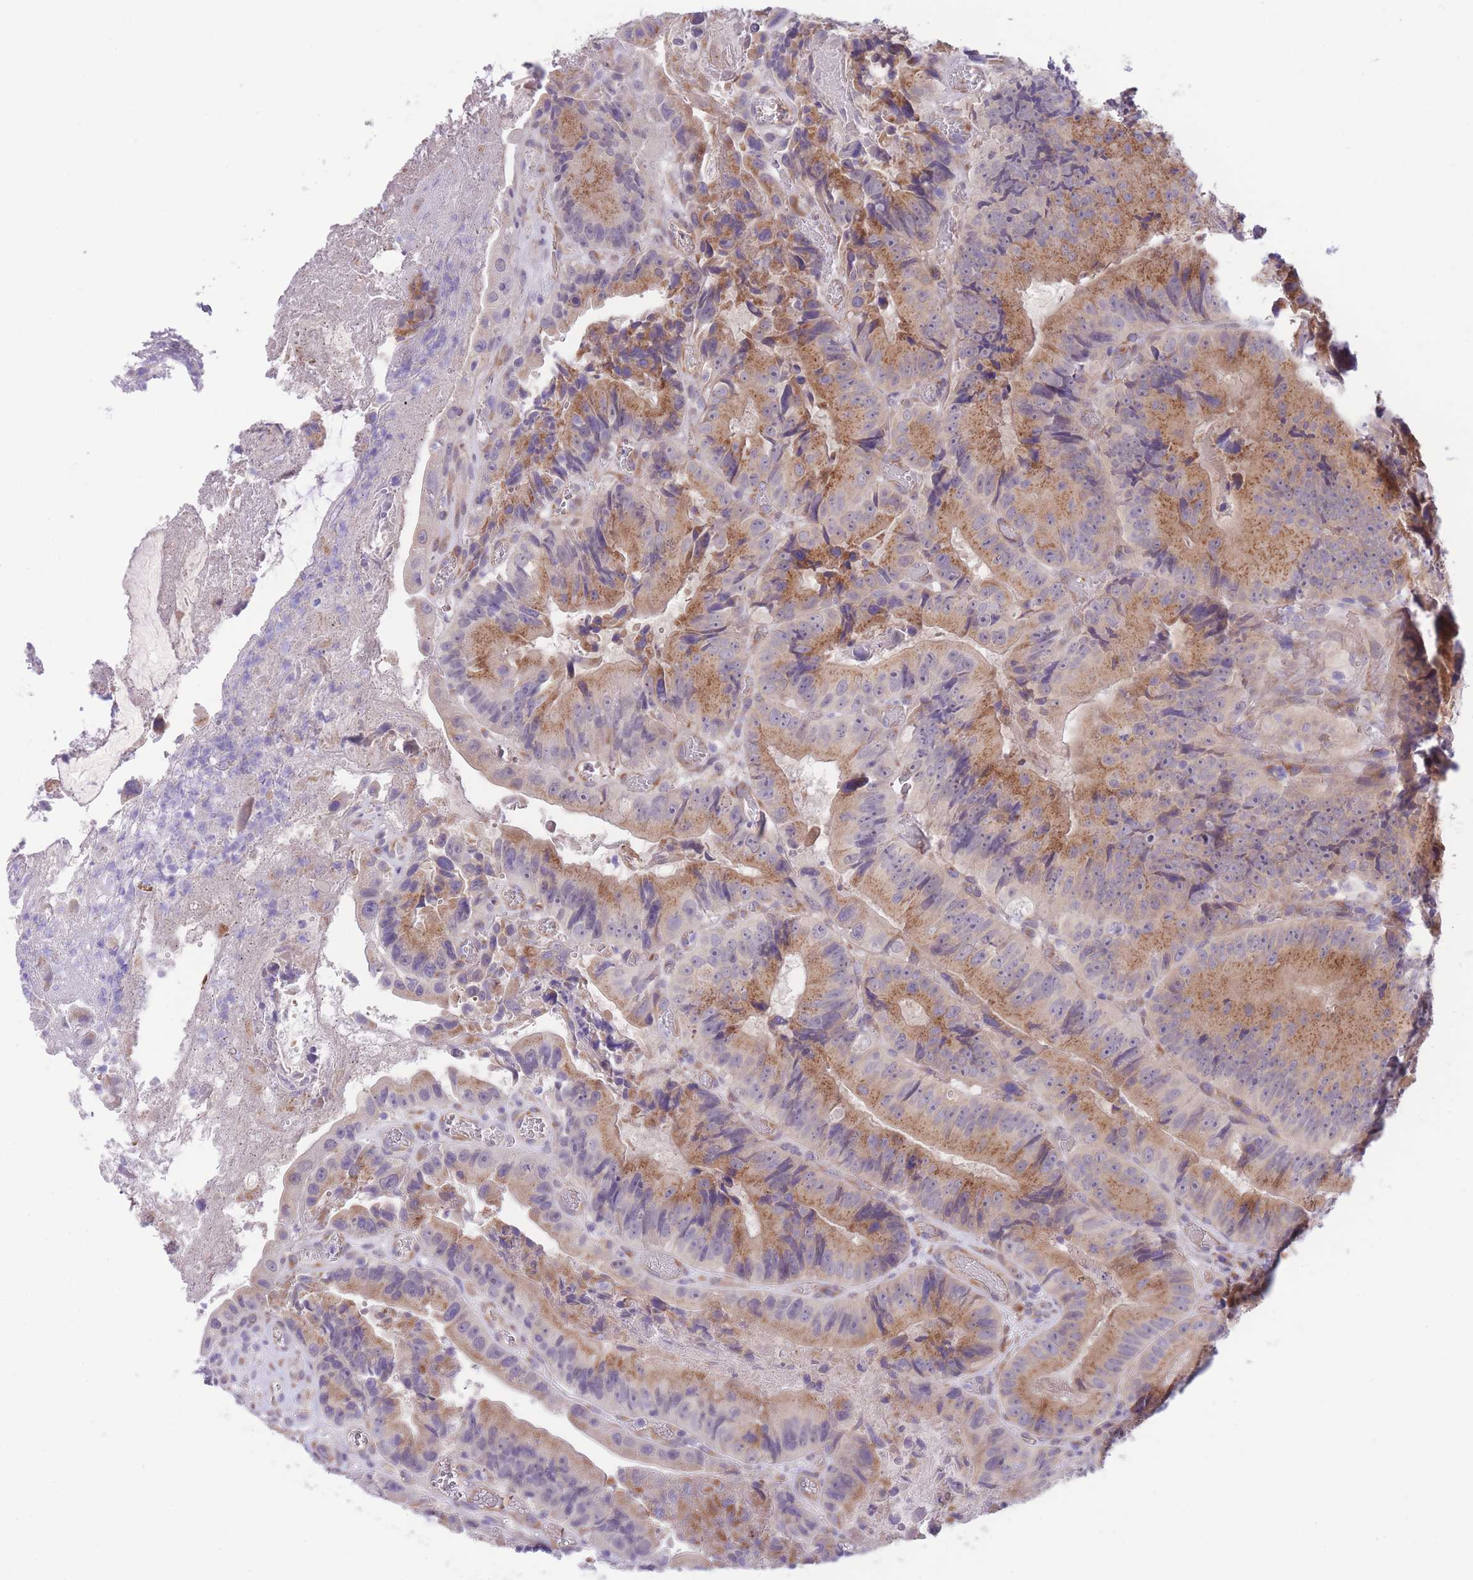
{"staining": {"intensity": "moderate", "quantity": ">75%", "location": "cytoplasmic/membranous"}, "tissue": "colorectal cancer", "cell_type": "Tumor cells", "image_type": "cancer", "snomed": [{"axis": "morphology", "description": "Adenocarcinoma, NOS"}, {"axis": "topography", "description": "Colon"}], "caption": "A medium amount of moderate cytoplasmic/membranous staining is identified in about >75% of tumor cells in adenocarcinoma (colorectal) tissue.", "gene": "WWOX", "patient": {"sex": "female", "age": 86}}